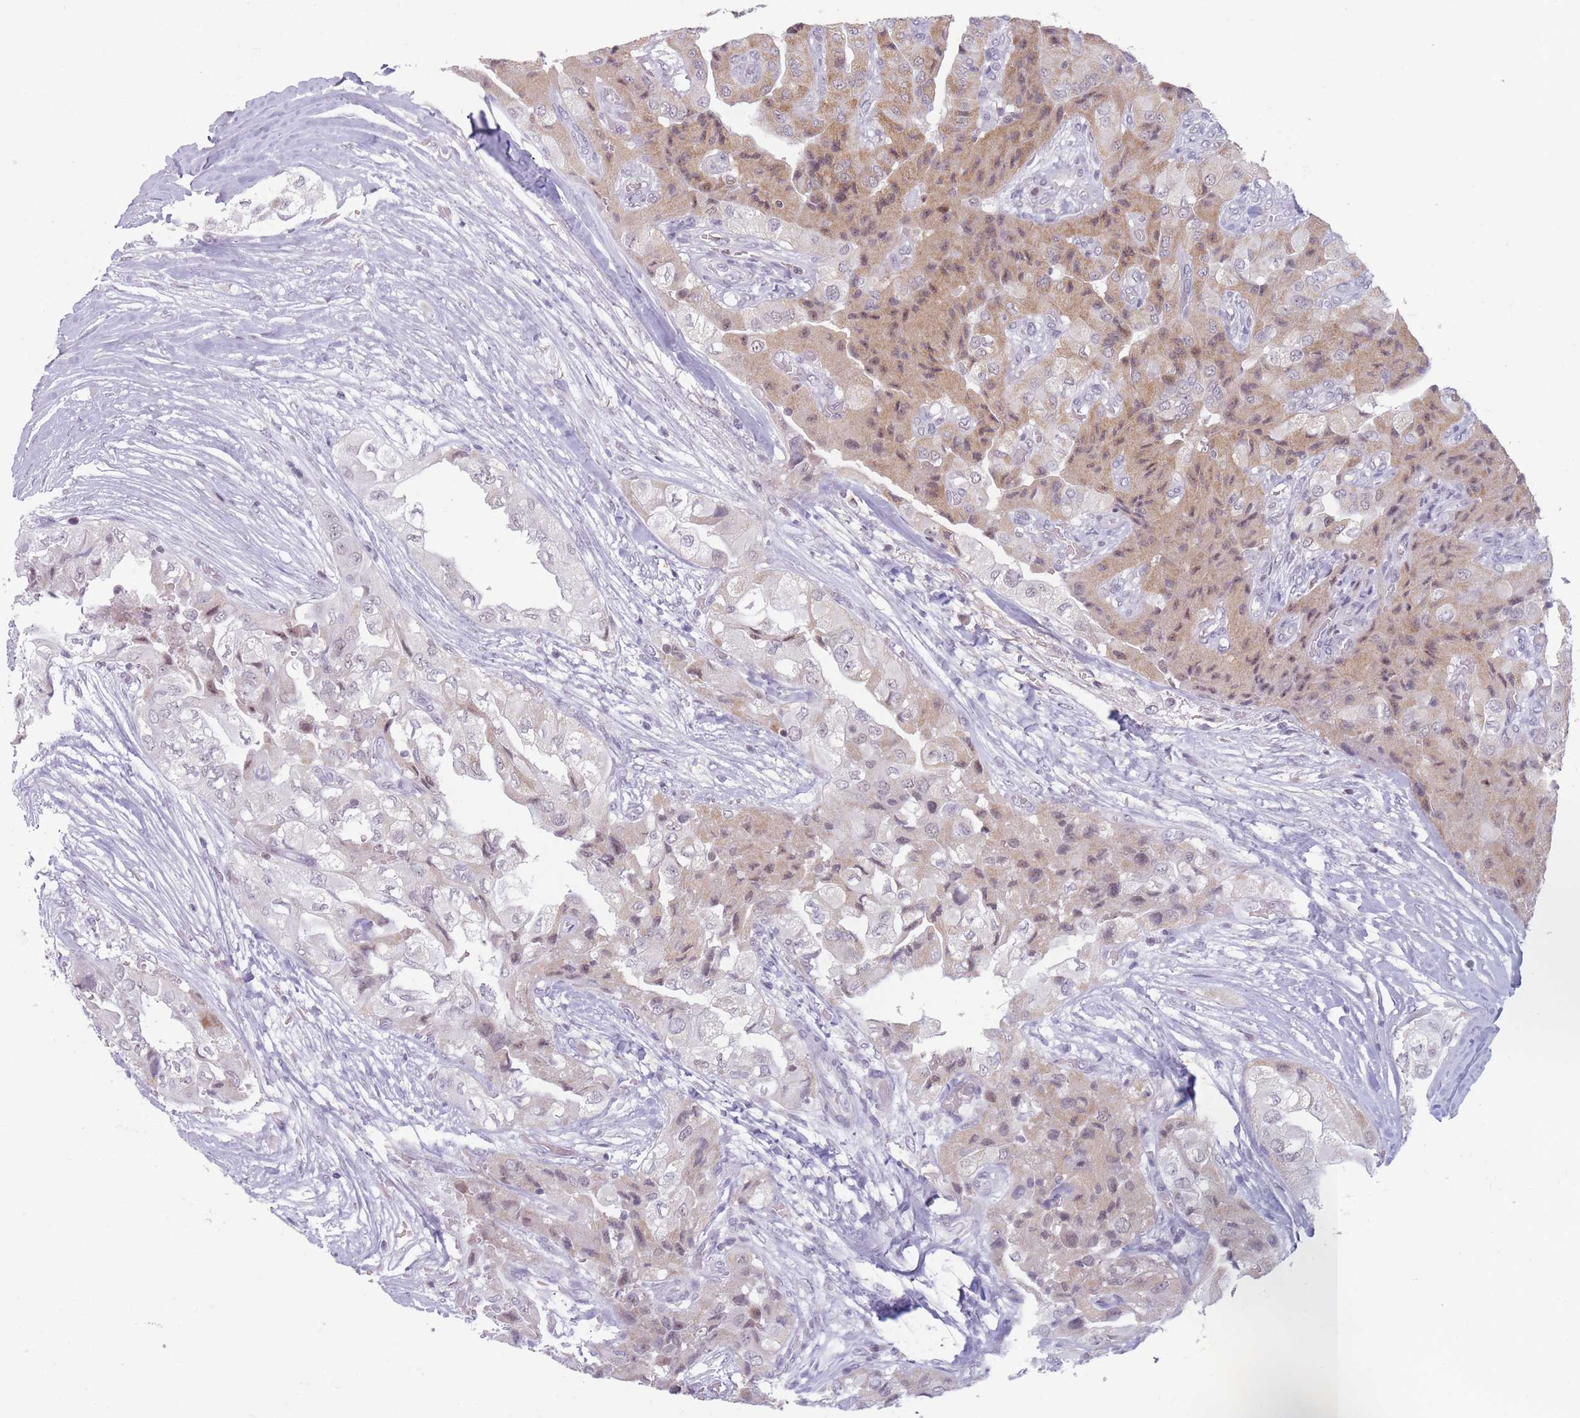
{"staining": {"intensity": "weak", "quantity": "25%-75%", "location": "cytoplasmic/membranous"}, "tissue": "head and neck cancer", "cell_type": "Tumor cells", "image_type": "cancer", "snomed": [{"axis": "morphology", "description": "Adenocarcinoma, NOS"}, {"axis": "topography", "description": "Head-Neck"}], "caption": "DAB (3,3'-diaminobenzidine) immunohistochemical staining of human adenocarcinoma (head and neck) exhibits weak cytoplasmic/membranous protein positivity in approximately 25%-75% of tumor cells.", "gene": "ARID3B", "patient": {"sex": "male", "age": 66}}